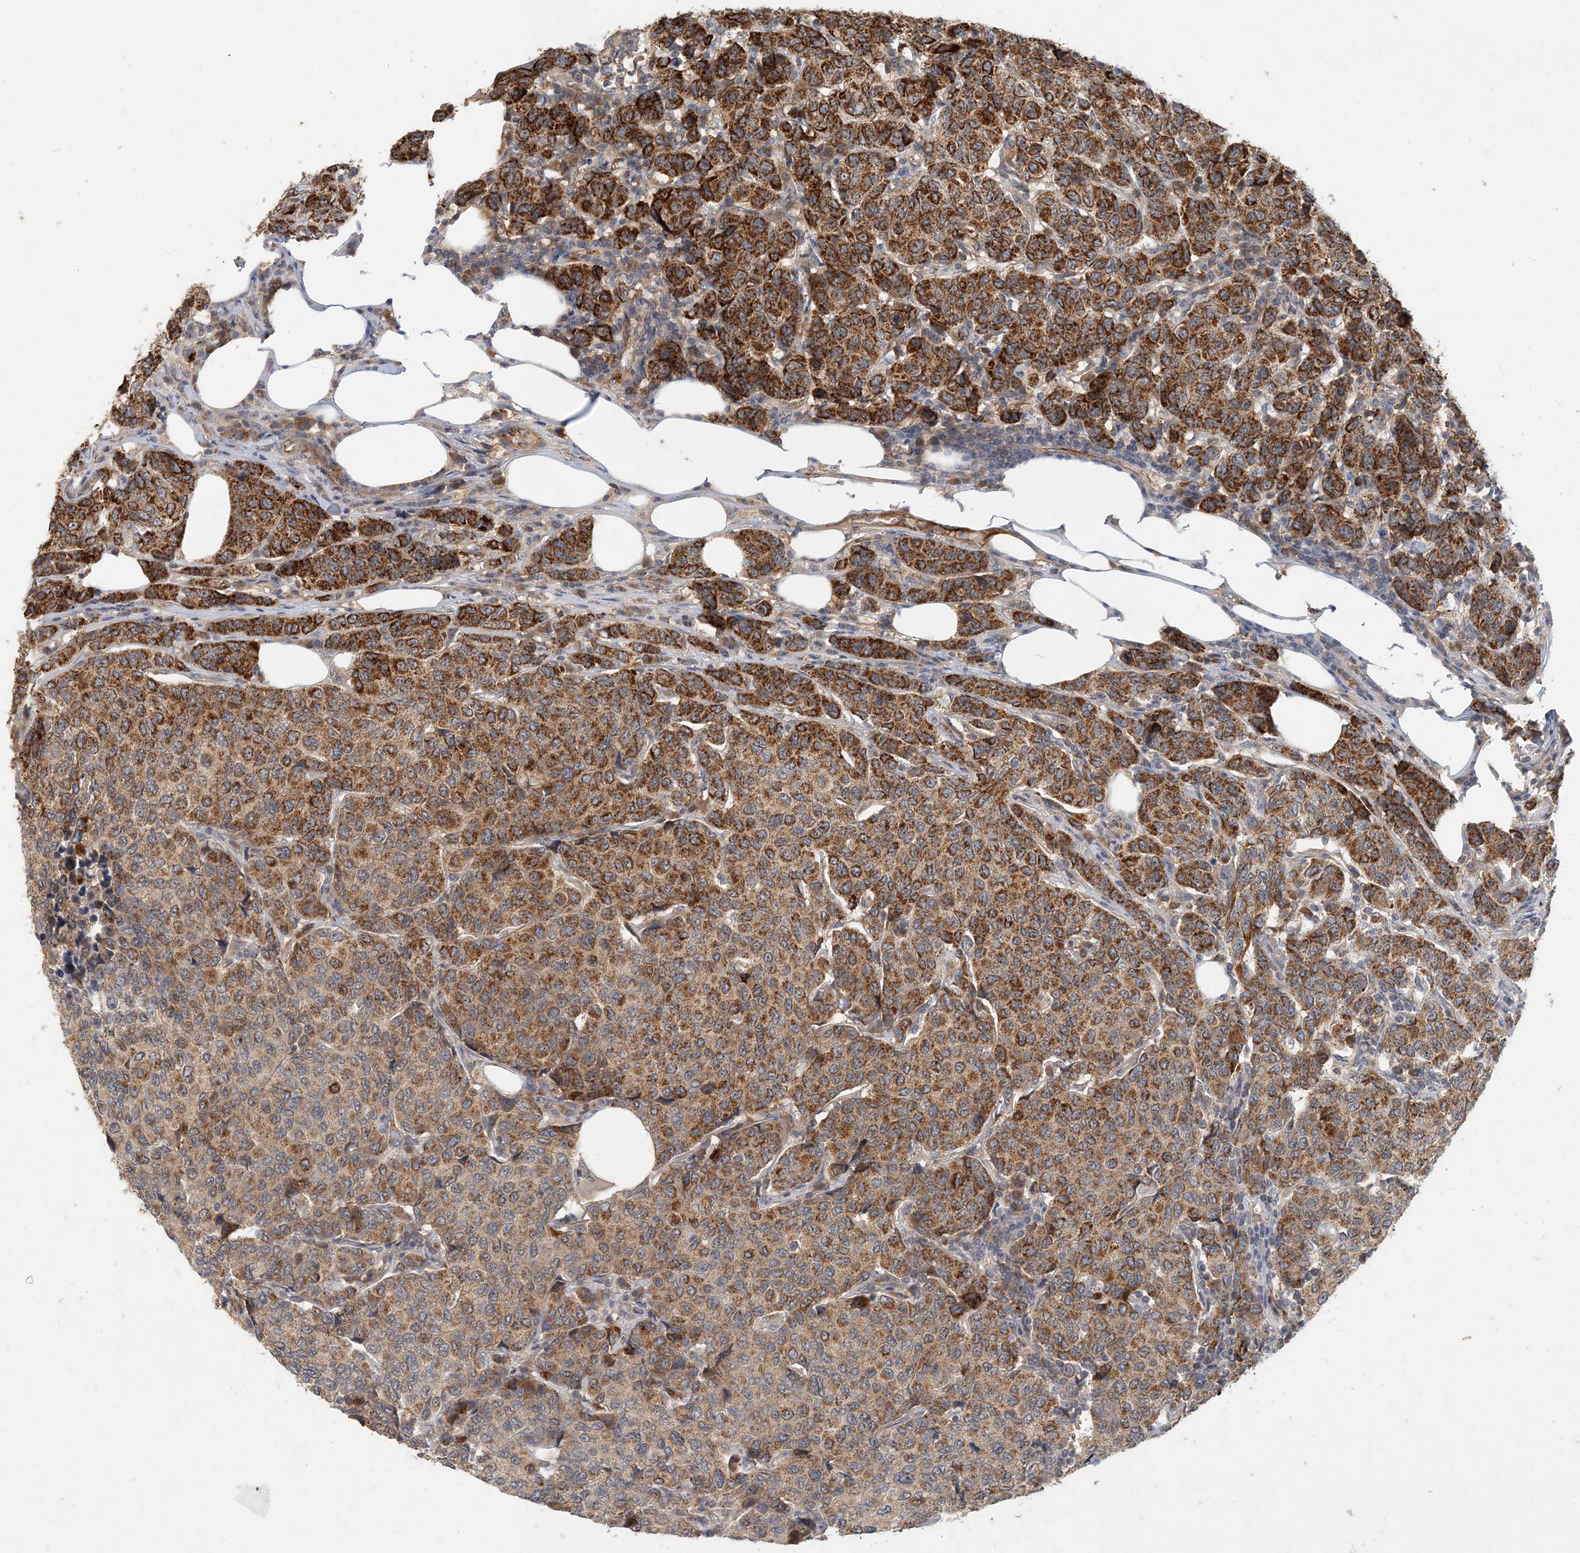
{"staining": {"intensity": "strong", "quantity": "25%-75%", "location": "cytoplasmic/membranous"}, "tissue": "breast cancer", "cell_type": "Tumor cells", "image_type": "cancer", "snomed": [{"axis": "morphology", "description": "Duct carcinoma"}, {"axis": "topography", "description": "Breast"}], "caption": "Immunohistochemical staining of breast infiltrating ductal carcinoma reveals high levels of strong cytoplasmic/membranous staining in approximately 25%-75% of tumor cells.", "gene": "ZBTB3", "patient": {"sex": "female", "age": 55}}